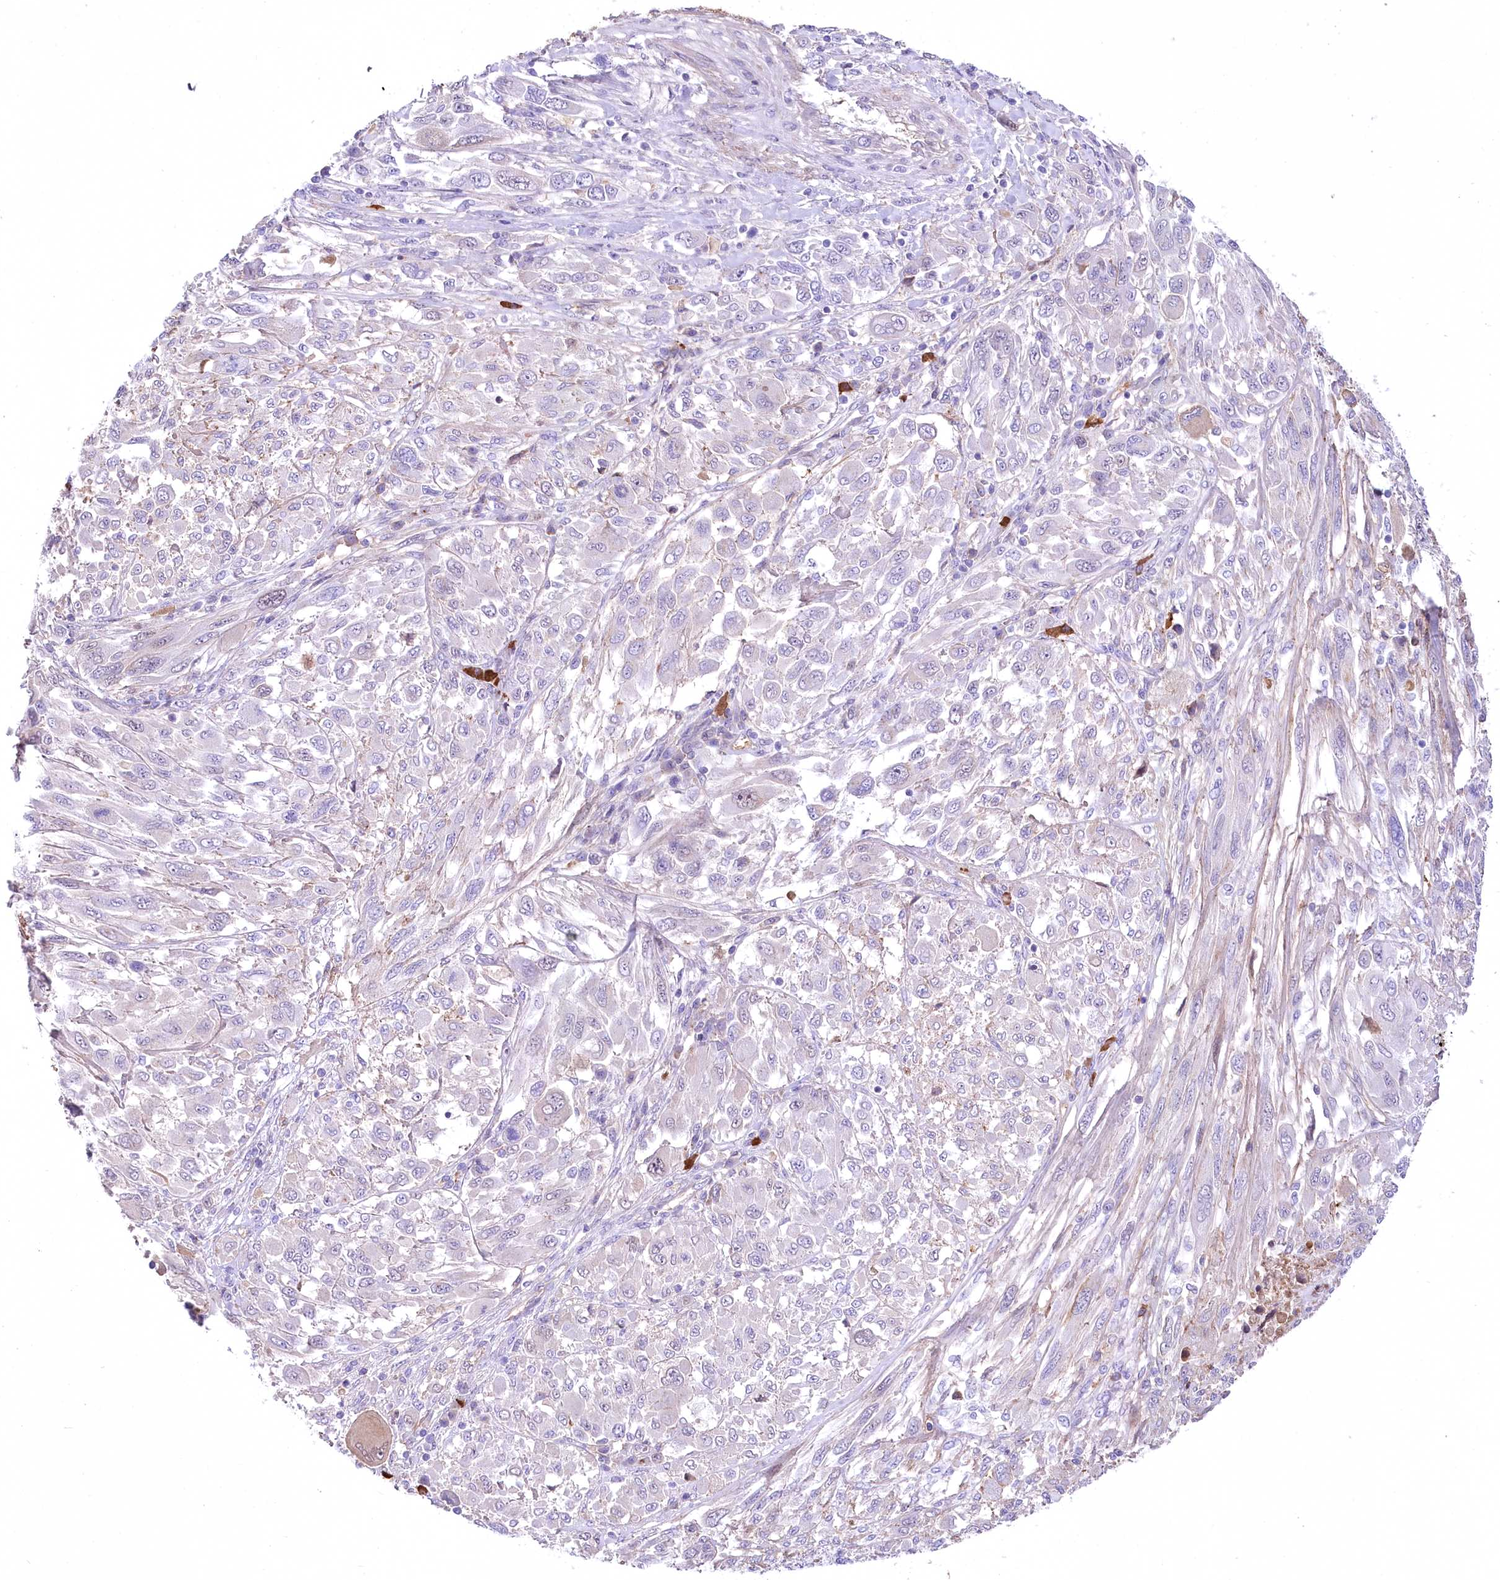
{"staining": {"intensity": "negative", "quantity": "none", "location": "none"}, "tissue": "melanoma", "cell_type": "Tumor cells", "image_type": "cancer", "snomed": [{"axis": "morphology", "description": "Malignant melanoma, NOS"}, {"axis": "topography", "description": "Skin"}], "caption": "A micrograph of human melanoma is negative for staining in tumor cells.", "gene": "CEP164", "patient": {"sex": "female", "age": 91}}